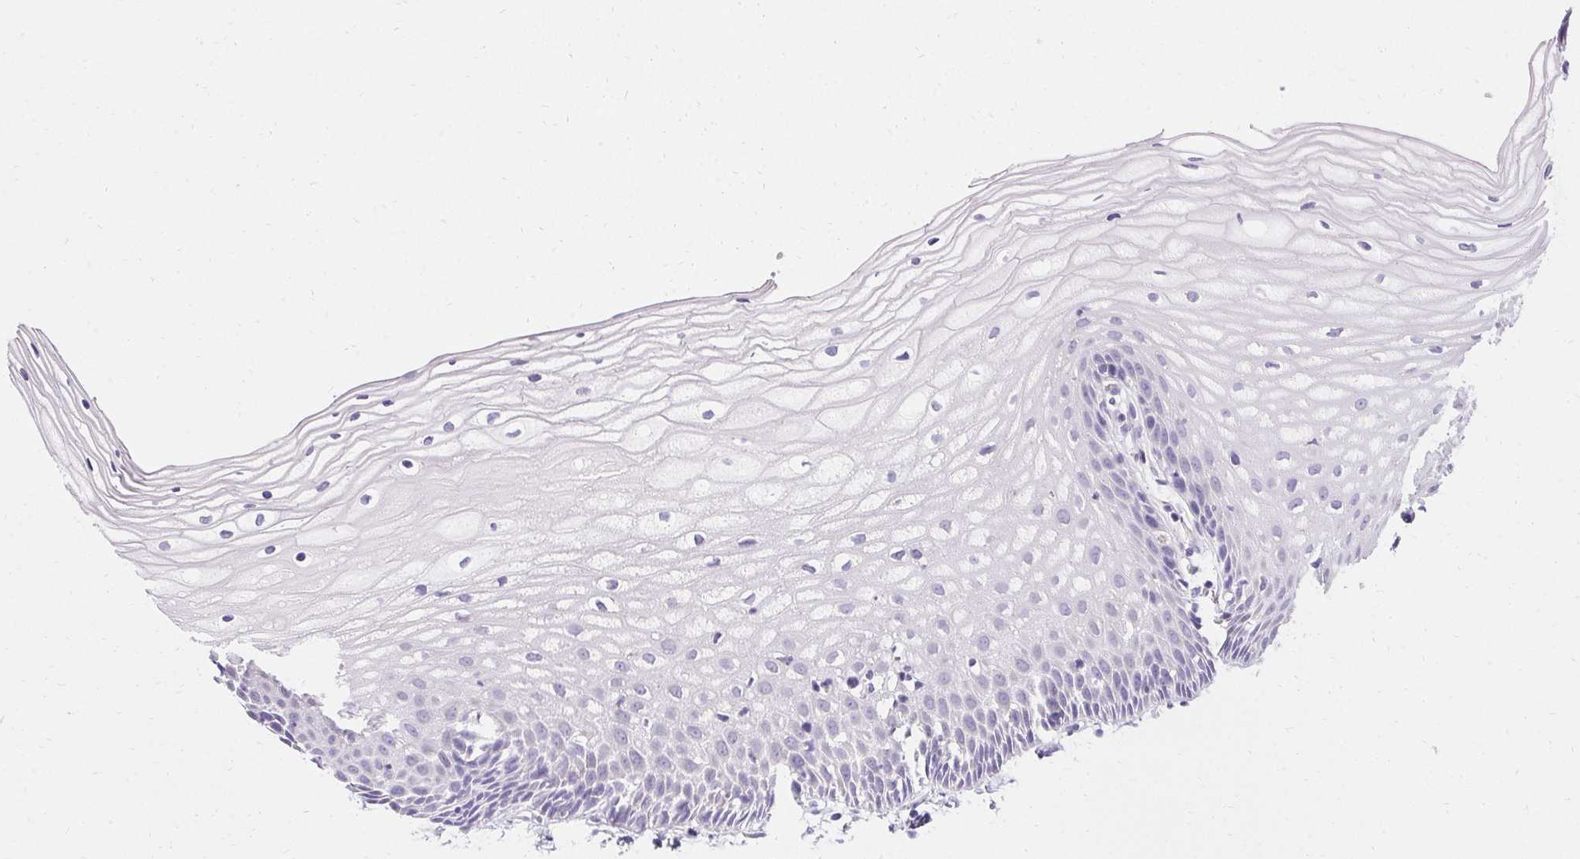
{"staining": {"intensity": "negative", "quantity": "none", "location": "none"}, "tissue": "cervix", "cell_type": "Glandular cells", "image_type": "normal", "snomed": [{"axis": "morphology", "description": "Normal tissue, NOS"}, {"axis": "topography", "description": "Cervix"}], "caption": "Immunohistochemistry (IHC) micrograph of unremarkable cervix stained for a protein (brown), which exhibits no positivity in glandular cells. Nuclei are stained in blue.", "gene": "ASGR2", "patient": {"sex": "female", "age": 36}}